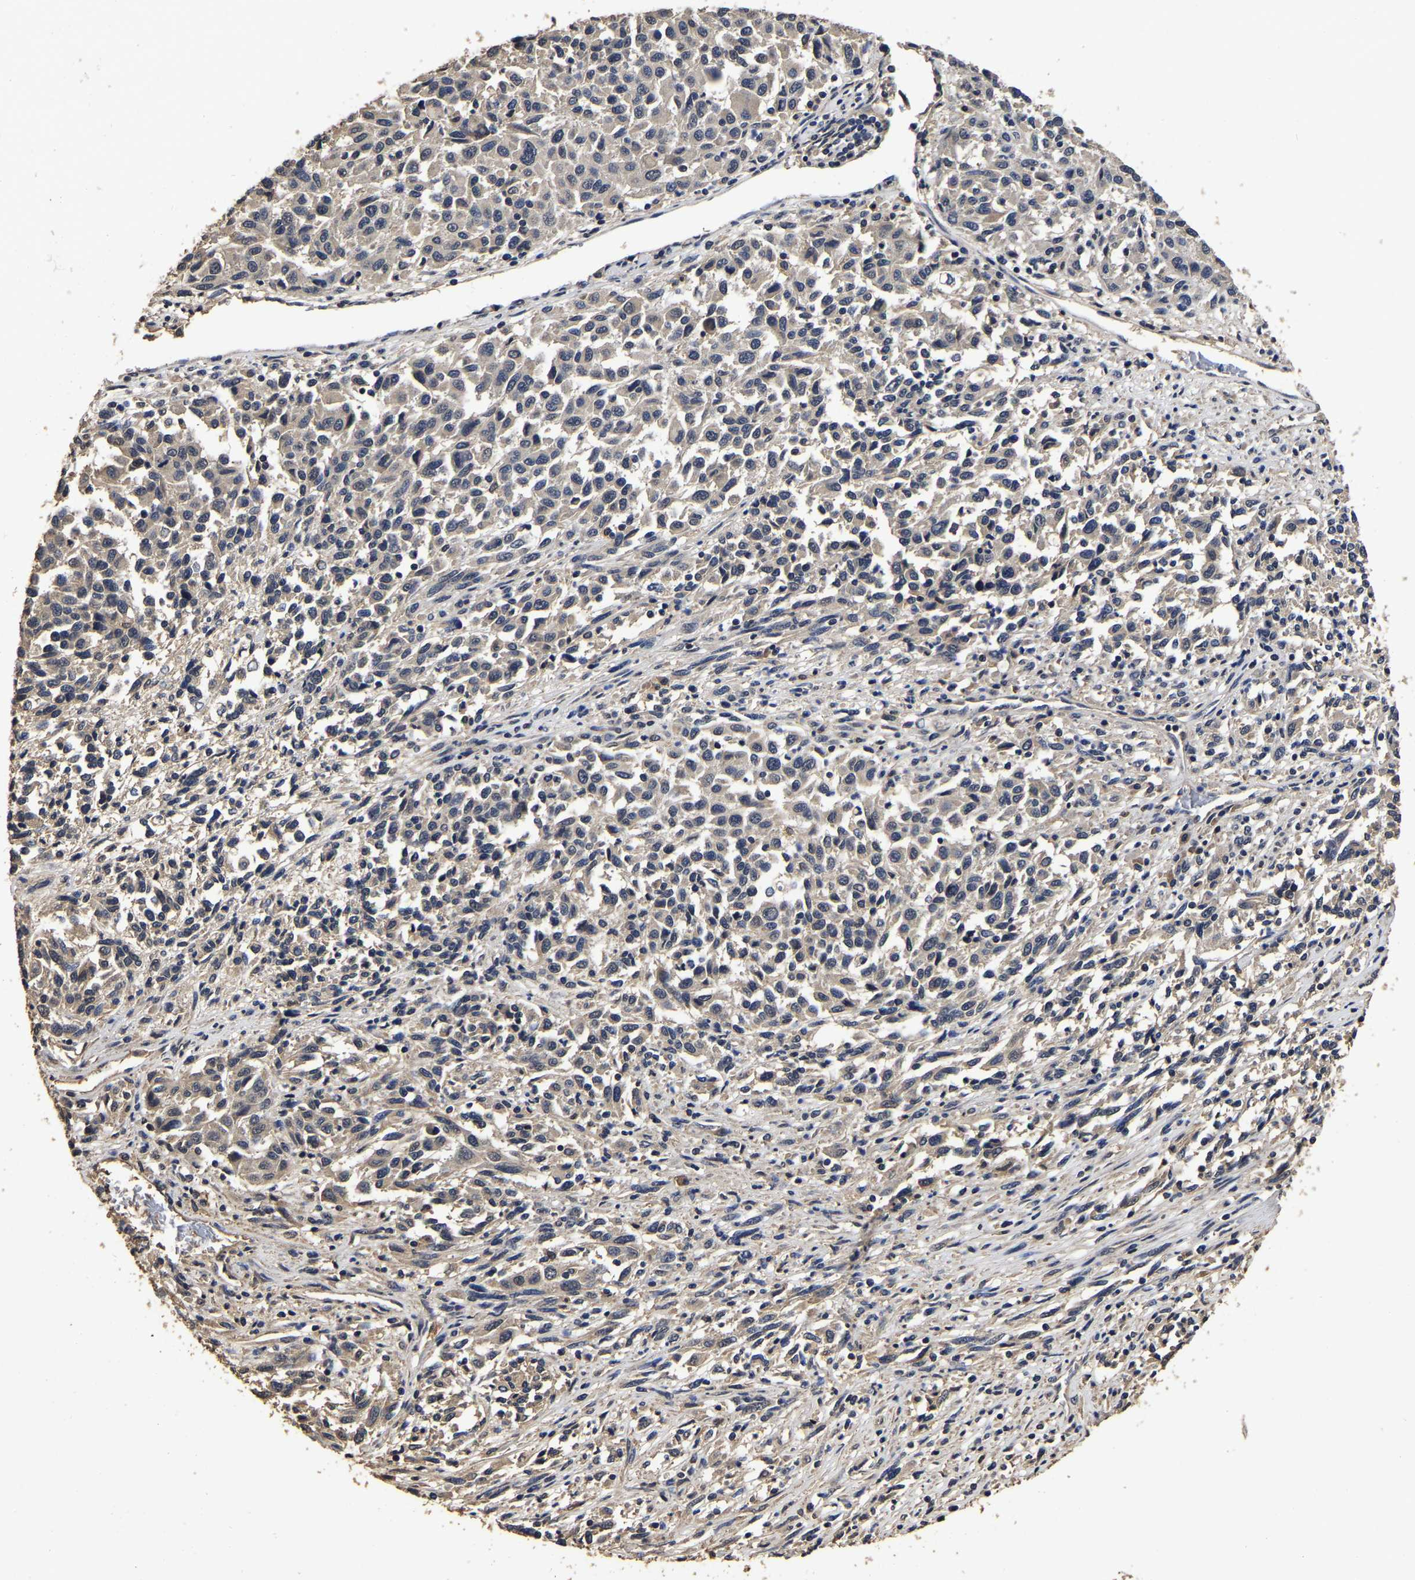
{"staining": {"intensity": "negative", "quantity": "none", "location": "none"}, "tissue": "melanoma", "cell_type": "Tumor cells", "image_type": "cancer", "snomed": [{"axis": "morphology", "description": "Malignant melanoma, Metastatic site"}, {"axis": "topography", "description": "Lymph node"}], "caption": "Malignant melanoma (metastatic site) was stained to show a protein in brown. There is no significant staining in tumor cells.", "gene": "STK32C", "patient": {"sex": "male", "age": 61}}